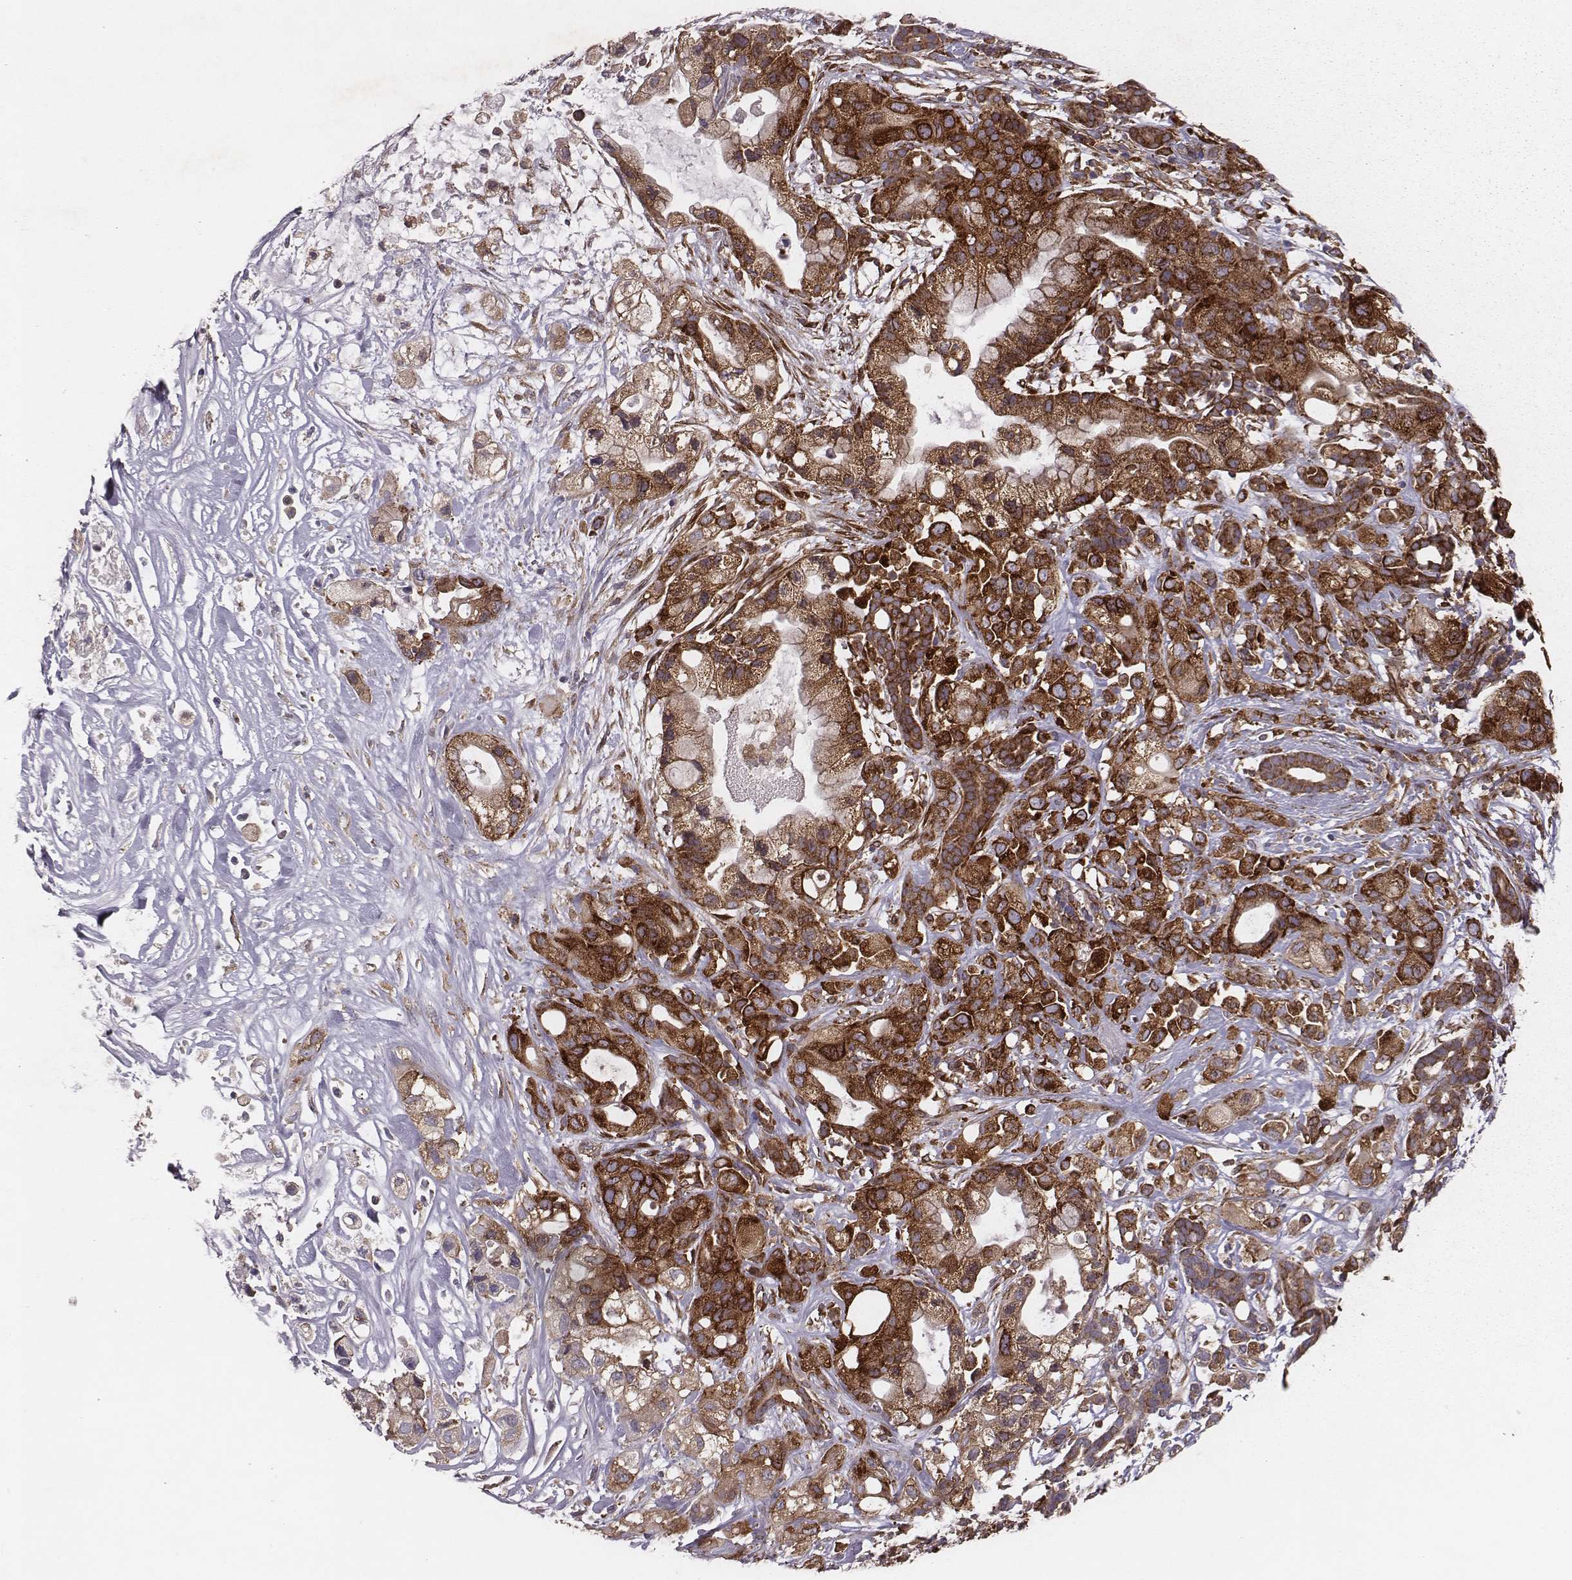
{"staining": {"intensity": "strong", "quantity": ">75%", "location": "cytoplasmic/membranous"}, "tissue": "pancreatic cancer", "cell_type": "Tumor cells", "image_type": "cancer", "snomed": [{"axis": "morphology", "description": "Adenocarcinoma, NOS"}, {"axis": "topography", "description": "Pancreas"}], "caption": "Strong cytoplasmic/membranous protein staining is identified in approximately >75% of tumor cells in adenocarcinoma (pancreatic). (DAB (3,3'-diaminobenzidine) IHC, brown staining for protein, blue staining for nuclei).", "gene": "TXLNA", "patient": {"sex": "male", "age": 44}}